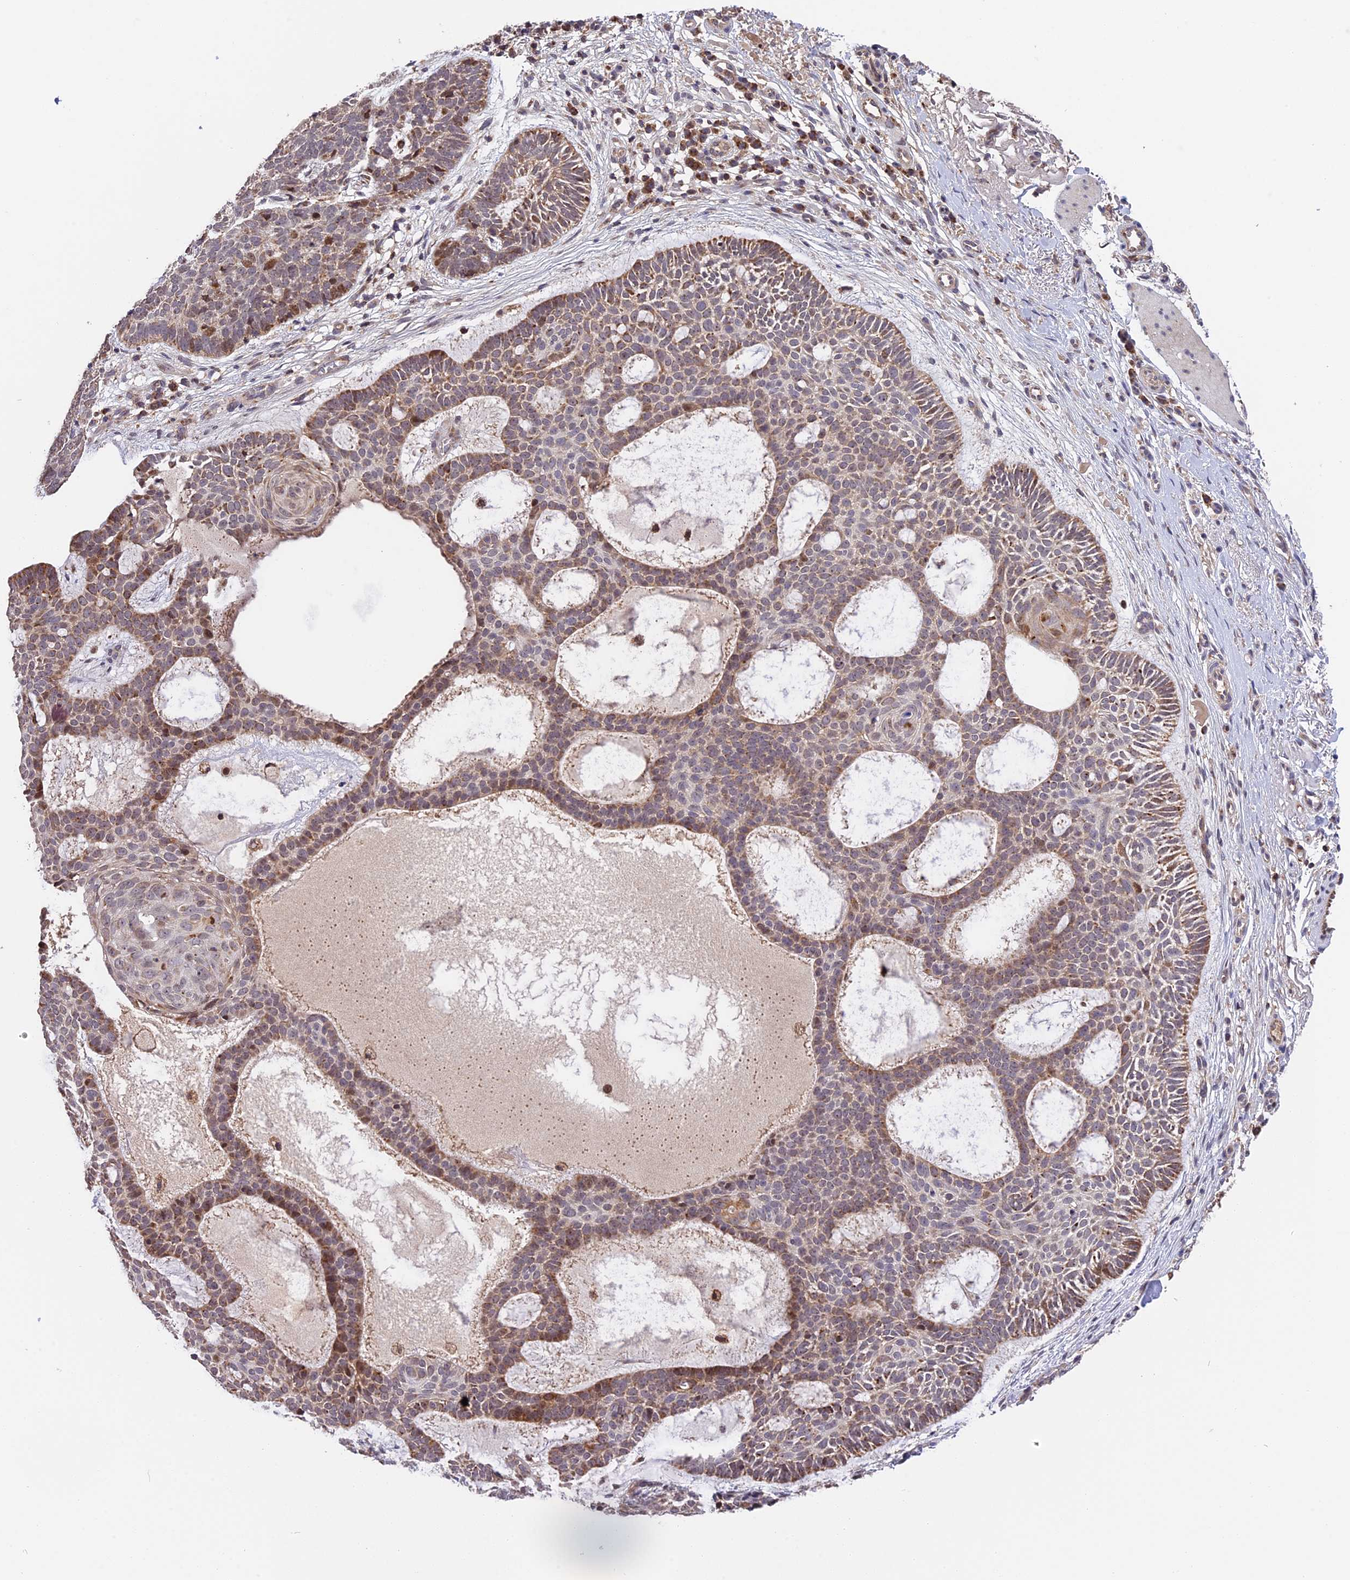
{"staining": {"intensity": "moderate", "quantity": "25%-75%", "location": "cytoplasmic/membranous,nuclear"}, "tissue": "skin cancer", "cell_type": "Tumor cells", "image_type": "cancer", "snomed": [{"axis": "morphology", "description": "Basal cell carcinoma"}, {"axis": "topography", "description": "Skin"}], "caption": "Protein analysis of basal cell carcinoma (skin) tissue demonstrates moderate cytoplasmic/membranous and nuclear staining in approximately 25%-75% of tumor cells.", "gene": "RERGL", "patient": {"sex": "male", "age": 85}}